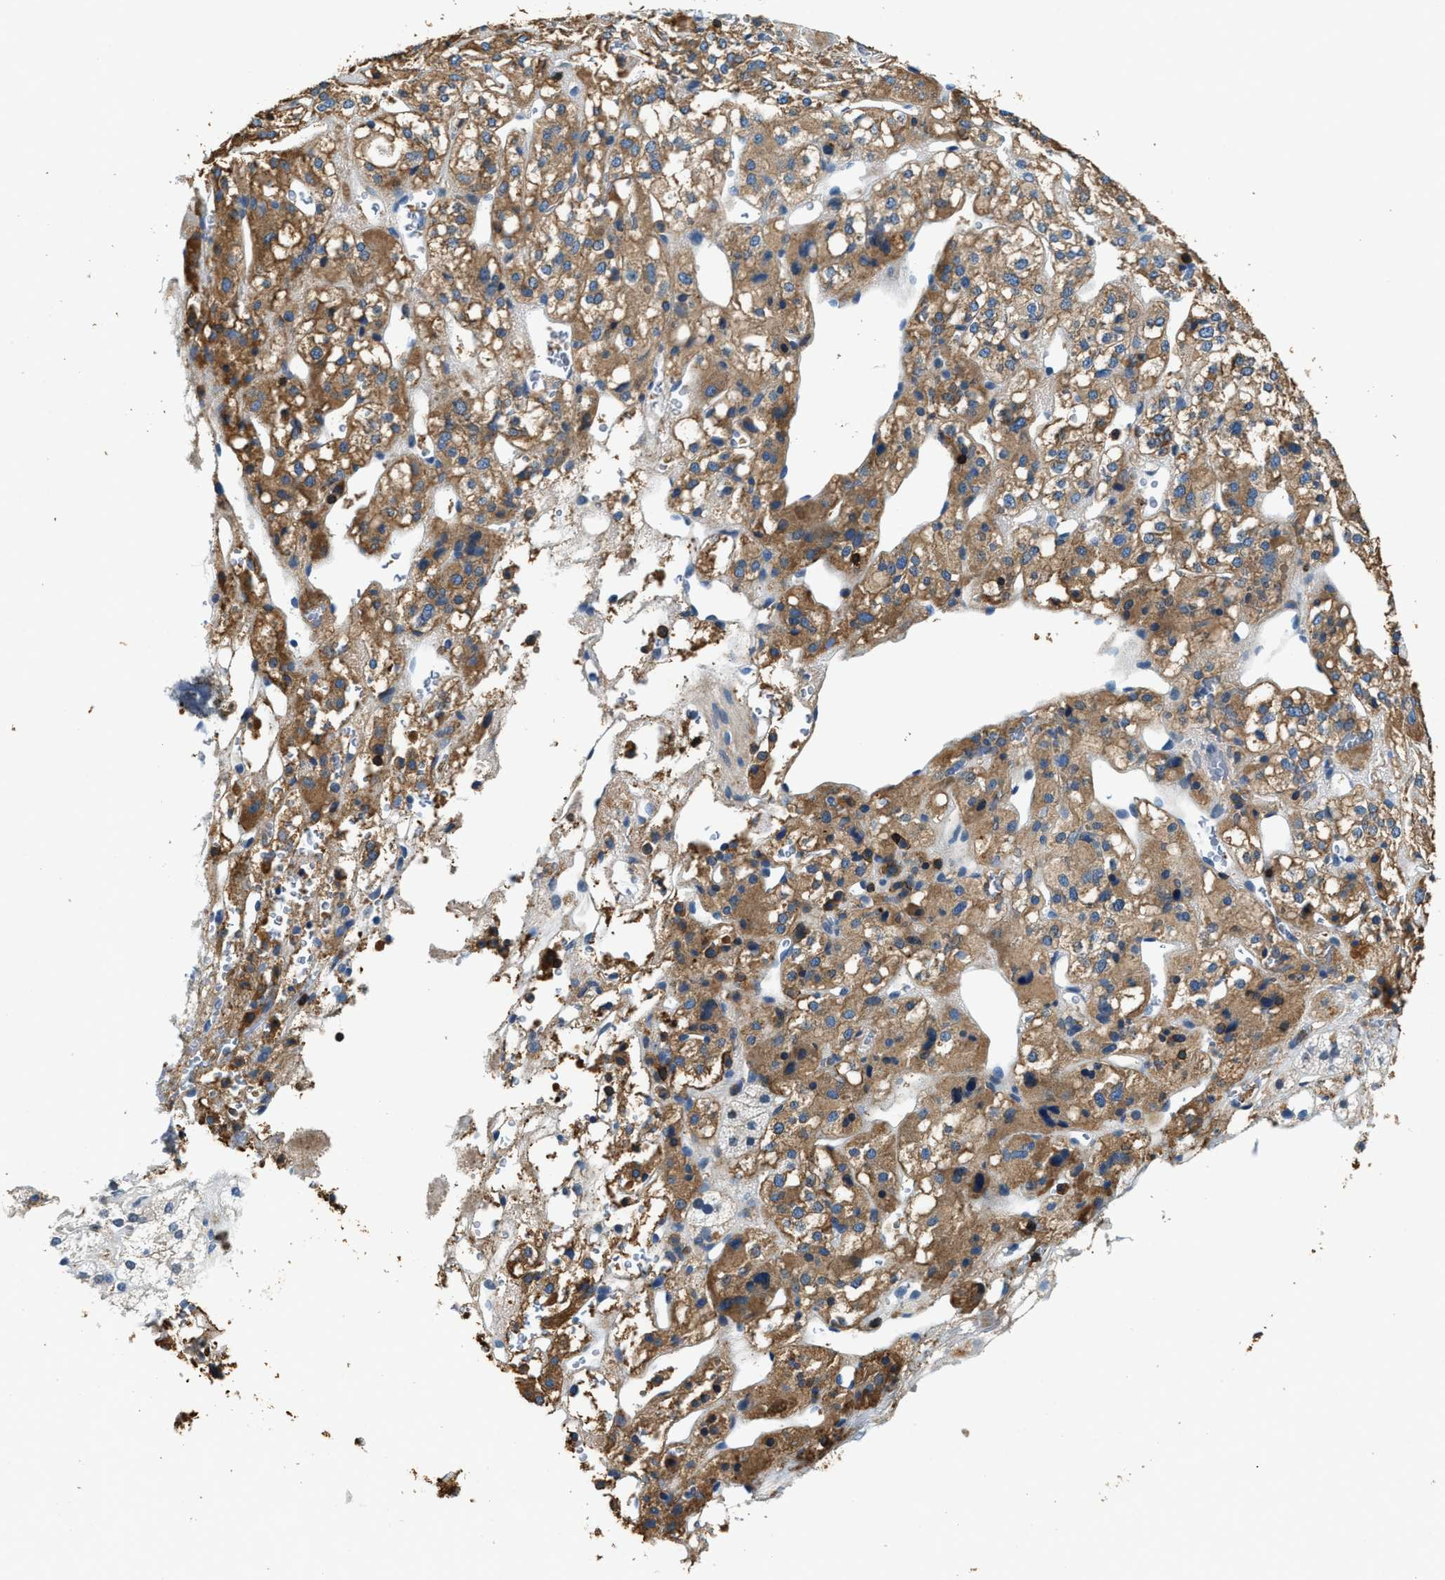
{"staining": {"intensity": "moderate", "quantity": "25%-75%", "location": "cytoplasmic/membranous"}, "tissue": "adrenal gland", "cell_type": "Glandular cells", "image_type": "normal", "snomed": [{"axis": "morphology", "description": "Normal tissue, NOS"}, {"axis": "topography", "description": "Adrenal gland"}], "caption": "Protein expression analysis of normal human adrenal gland reveals moderate cytoplasmic/membranous staining in approximately 25%-75% of glandular cells. (DAB (3,3'-diaminobenzidine) = brown stain, brightfield microscopy at high magnification).", "gene": "MYO1G", "patient": {"sex": "male", "age": 56}}